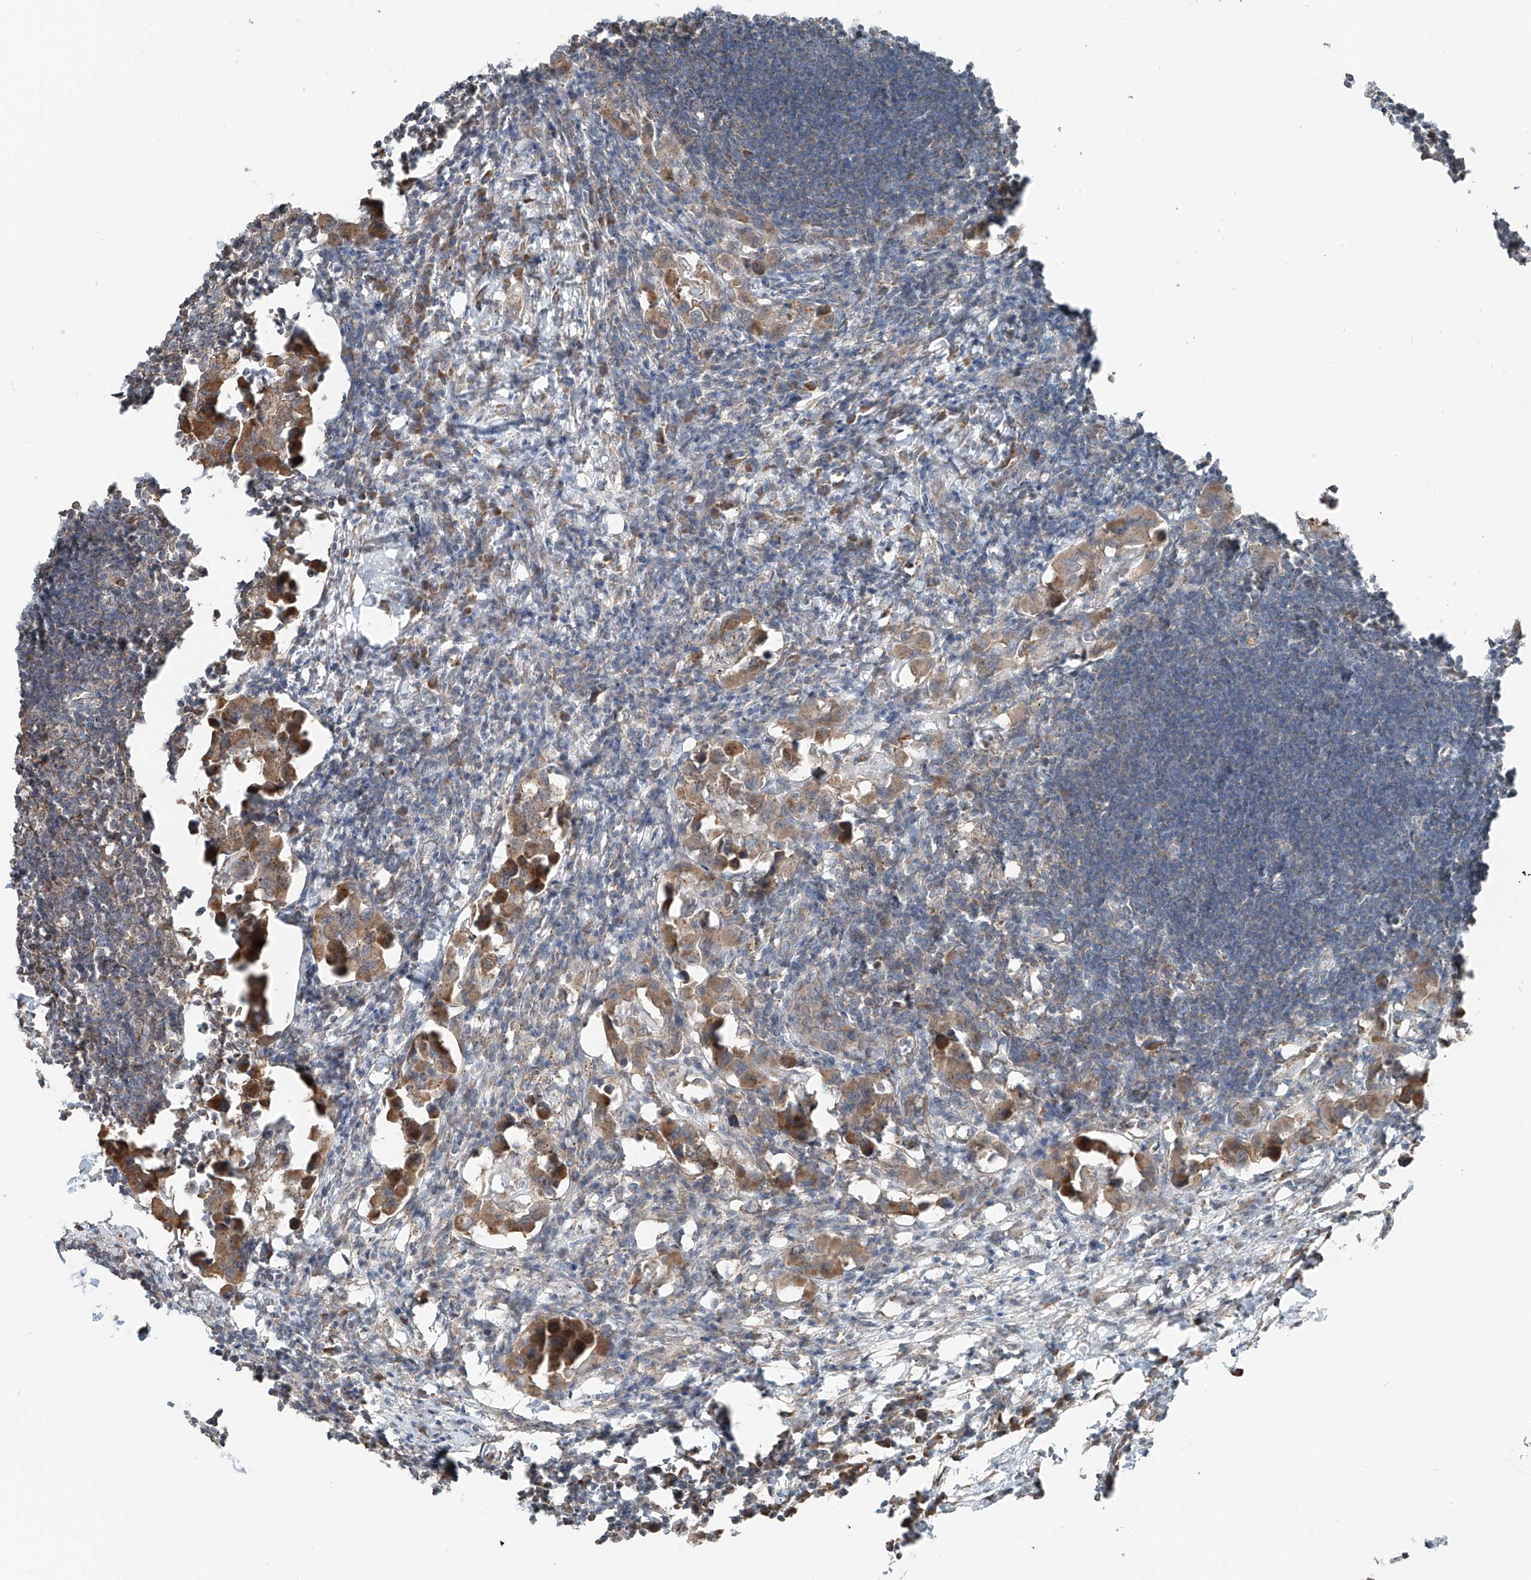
{"staining": {"intensity": "weak", "quantity": "25%-75%", "location": "cytoplasmic/membranous"}, "tissue": "lymph node", "cell_type": "Germinal center cells", "image_type": "normal", "snomed": [{"axis": "morphology", "description": "Normal tissue, NOS"}, {"axis": "morphology", "description": "Malignant melanoma, Metastatic site"}, {"axis": "topography", "description": "Lymph node"}], "caption": "This micrograph shows unremarkable lymph node stained with immunohistochemistry (IHC) to label a protein in brown. The cytoplasmic/membranous of germinal center cells show weak positivity for the protein. Nuclei are counter-stained blue.", "gene": "CEP162", "patient": {"sex": "male", "age": 41}}